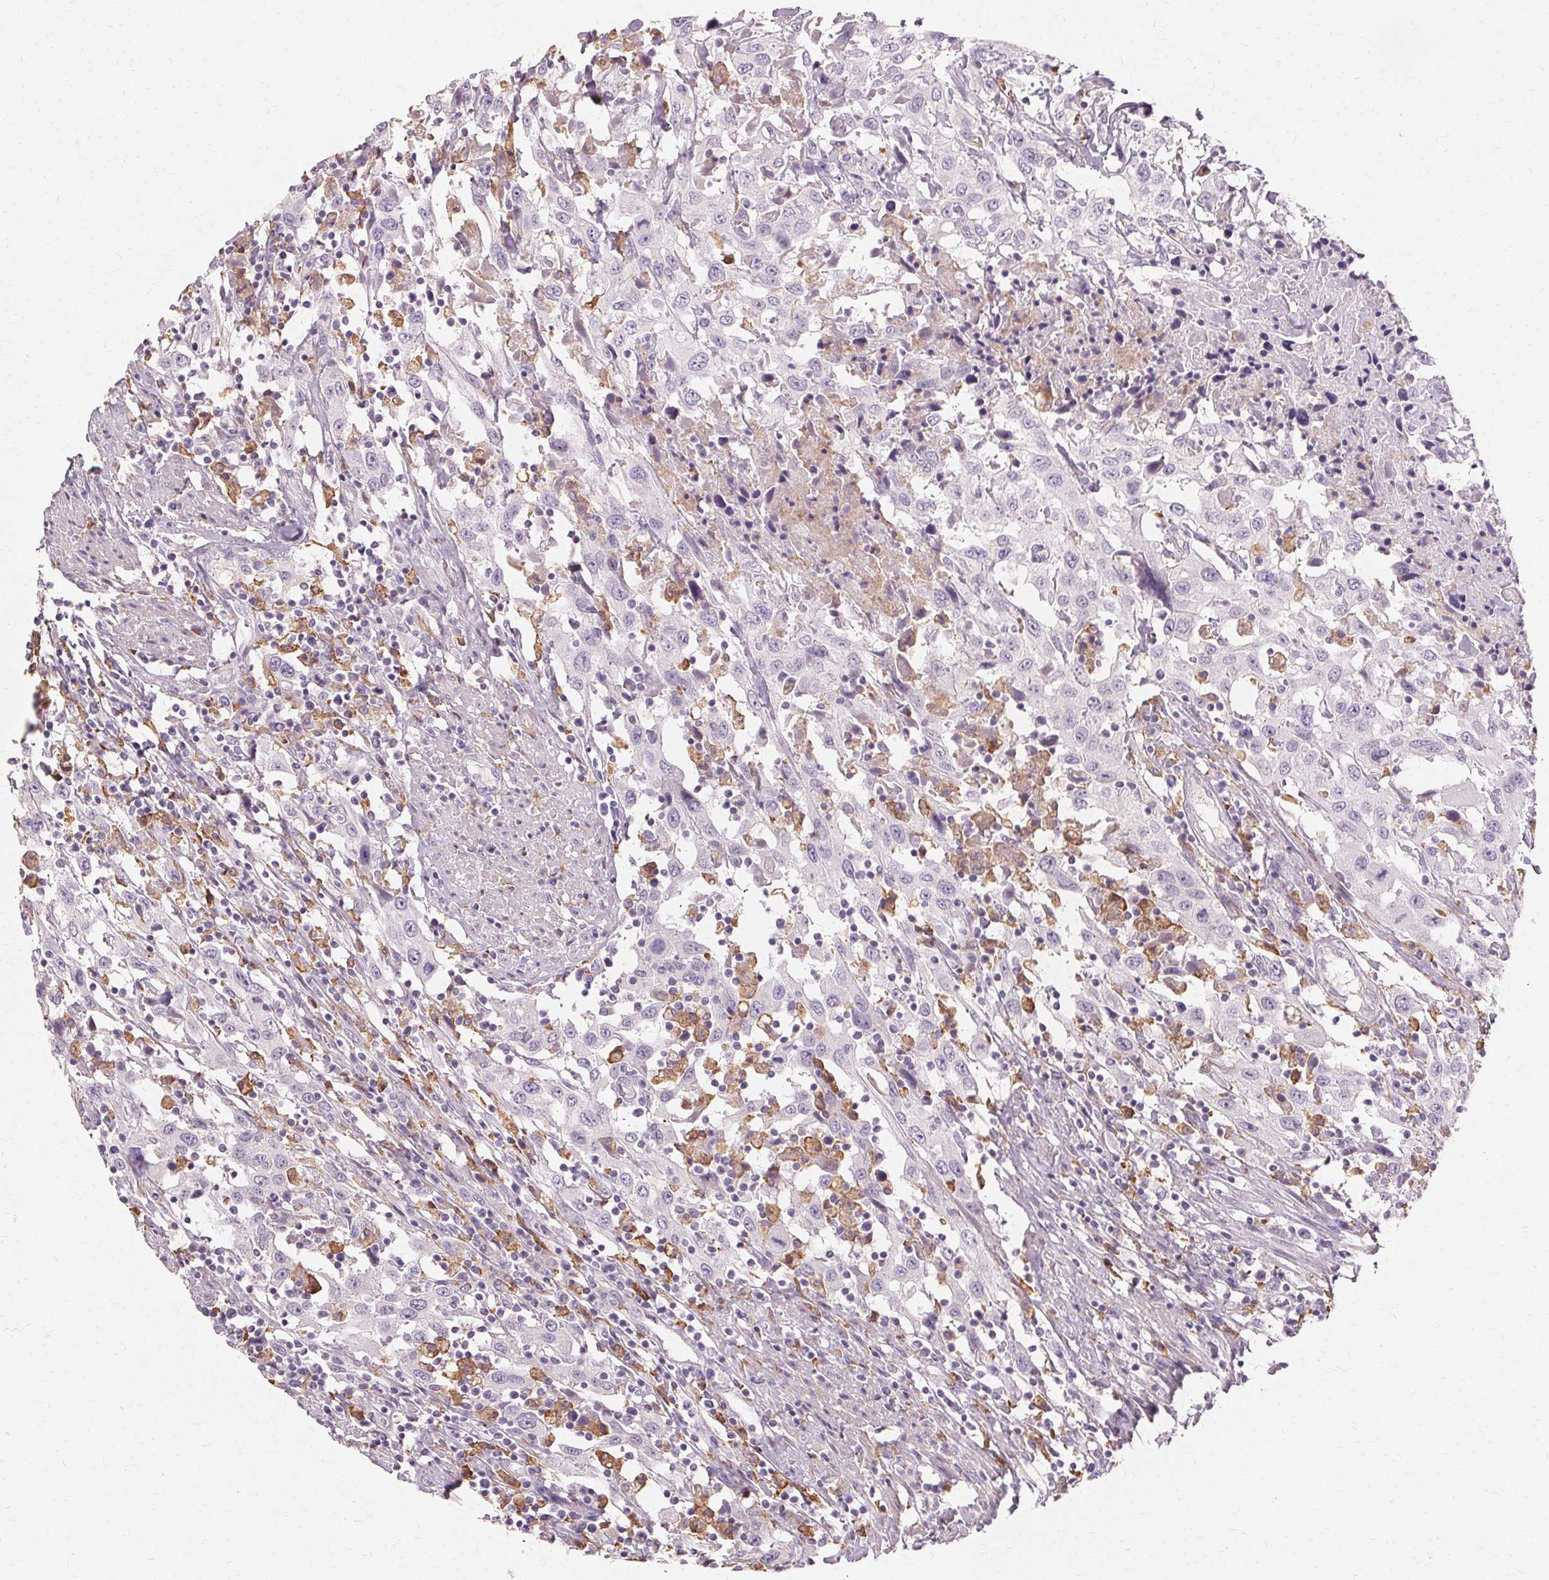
{"staining": {"intensity": "negative", "quantity": "none", "location": "none"}, "tissue": "urothelial cancer", "cell_type": "Tumor cells", "image_type": "cancer", "snomed": [{"axis": "morphology", "description": "Urothelial carcinoma, High grade"}, {"axis": "topography", "description": "Urinary bladder"}], "caption": "High power microscopy histopathology image of an IHC micrograph of urothelial carcinoma (high-grade), revealing no significant positivity in tumor cells.", "gene": "IFNGR1", "patient": {"sex": "male", "age": 61}}